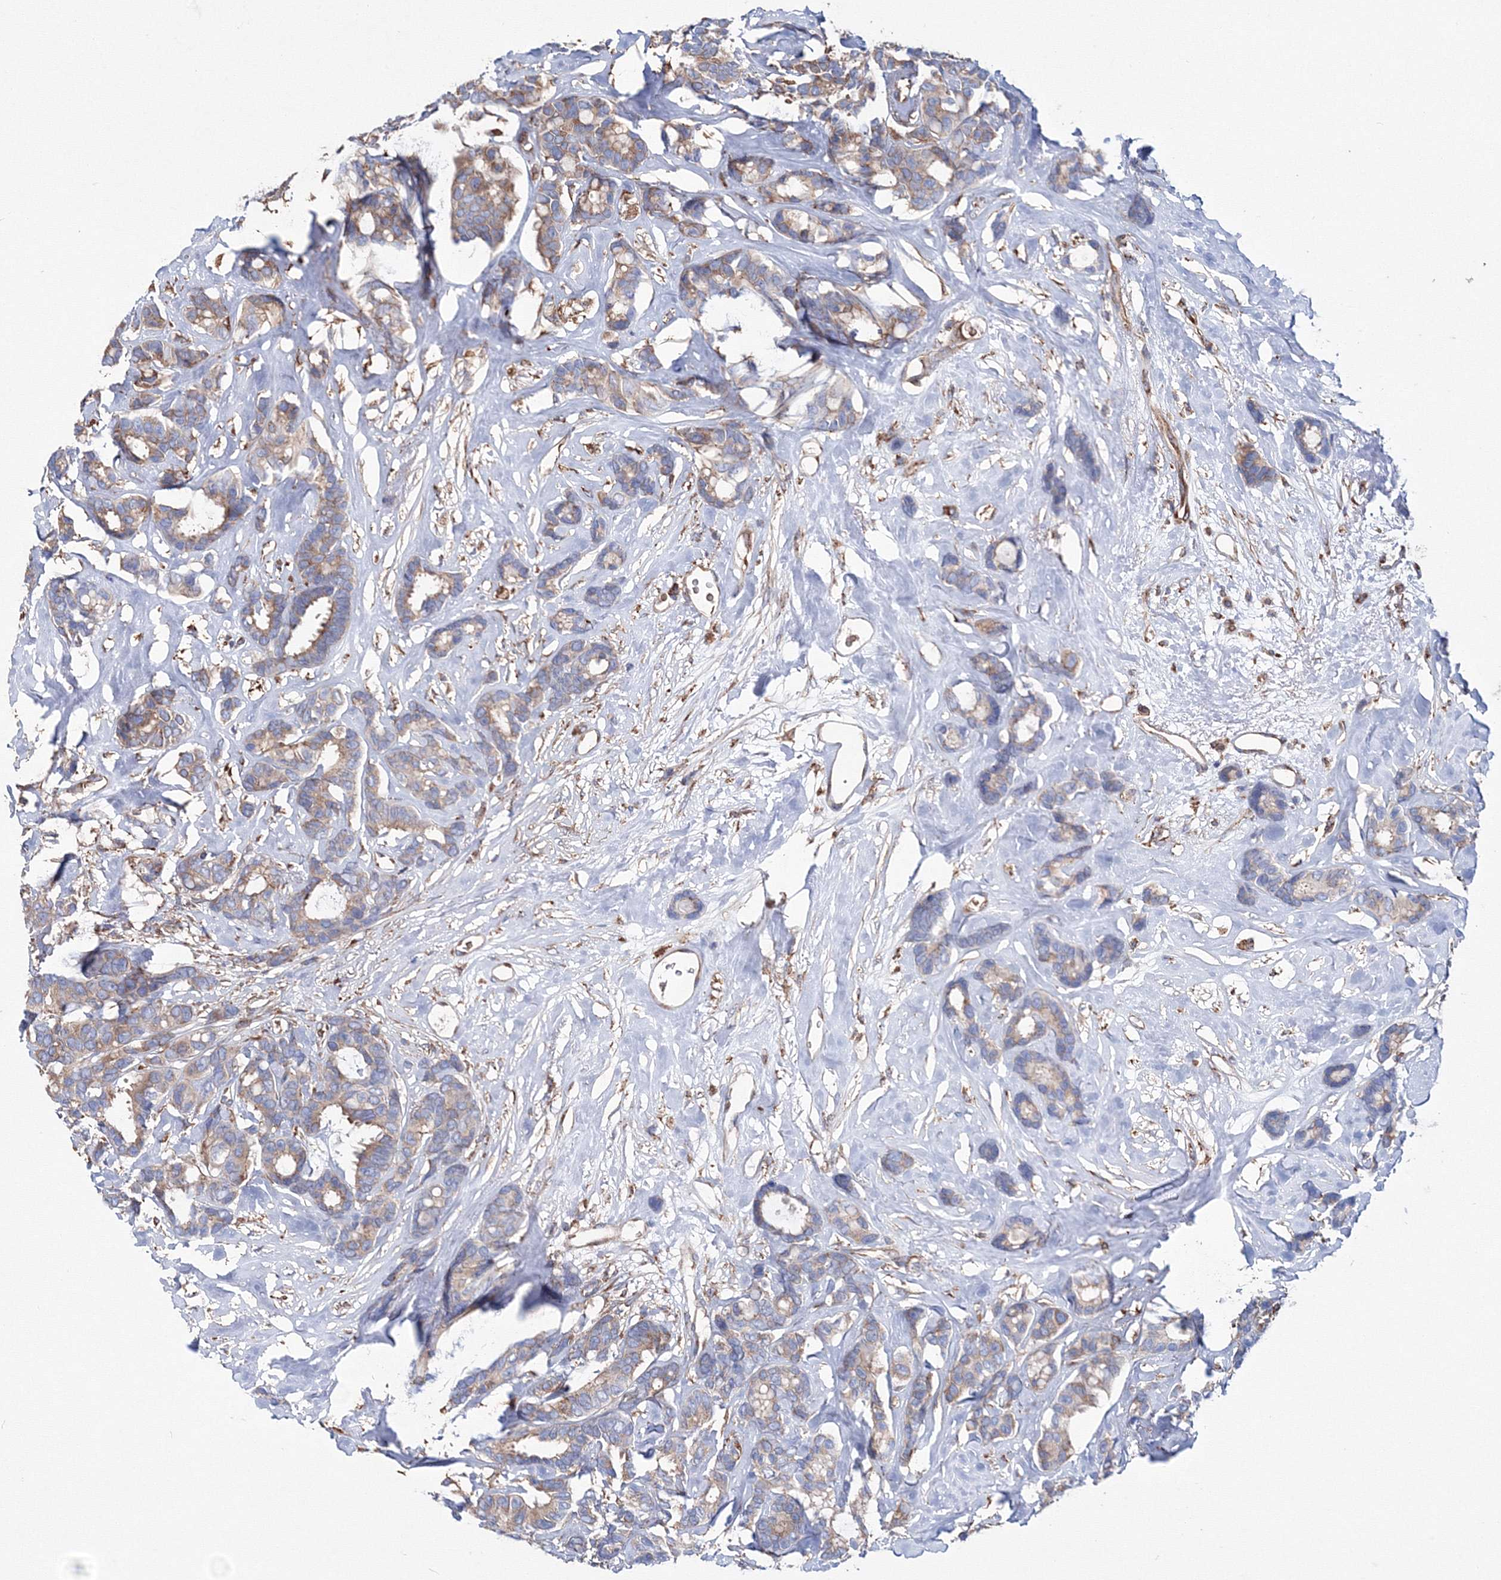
{"staining": {"intensity": "moderate", "quantity": "25%-75%", "location": "cytoplasmic/membranous"}, "tissue": "breast cancer", "cell_type": "Tumor cells", "image_type": "cancer", "snomed": [{"axis": "morphology", "description": "Duct carcinoma"}, {"axis": "topography", "description": "Breast"}], "caption": "Protein analysis of breast cancer (infiltrating ductal carcinoma) tissue displays moderate cytoplasmic/membranous expression in about 25%-75% of tumor cells.", "gene": "VPS8", "patient": {"sex": "female", "age": 87}}